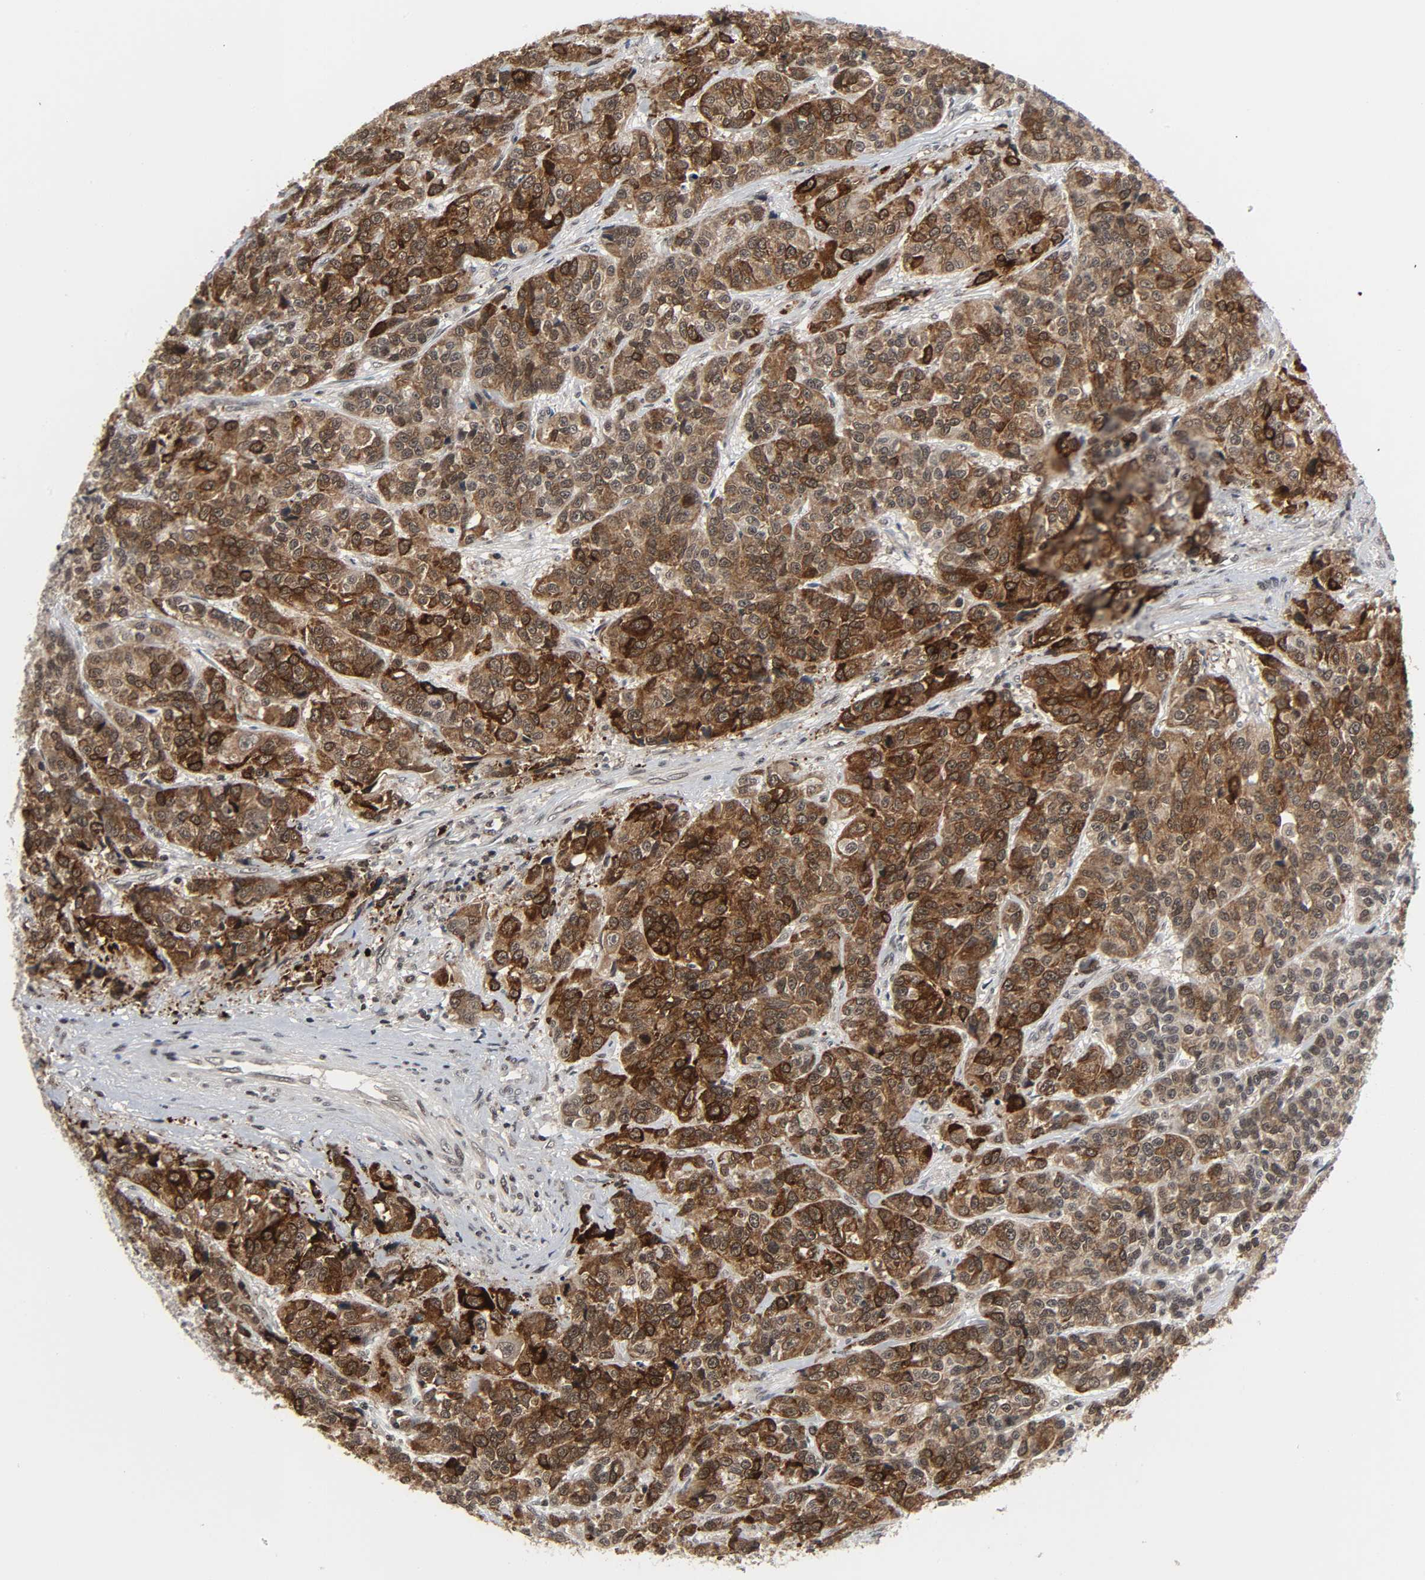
{"staining": {"intensity": "strong", "quantity": ">75%", "location": "cytoplasmic/membranous"}, "tissue": "urothelial cancer", "cell_type": "Tumor cells", "image_type": "cancer", "snomed": [{"axis": "morphology", "description": "Urothelial carcinoma, High grade"}, {"axis": "topography", "description": "Urinary bladder"}], "caption": "Immunohistochemistry image of urothelial cancer stained for a protein (brown), which reveals high levels of strong cytoplasmic/membranous positivity in about >75% of tumor cells.", "gene": "MUC1", "patient": {"sex": "female", "age": 81}}